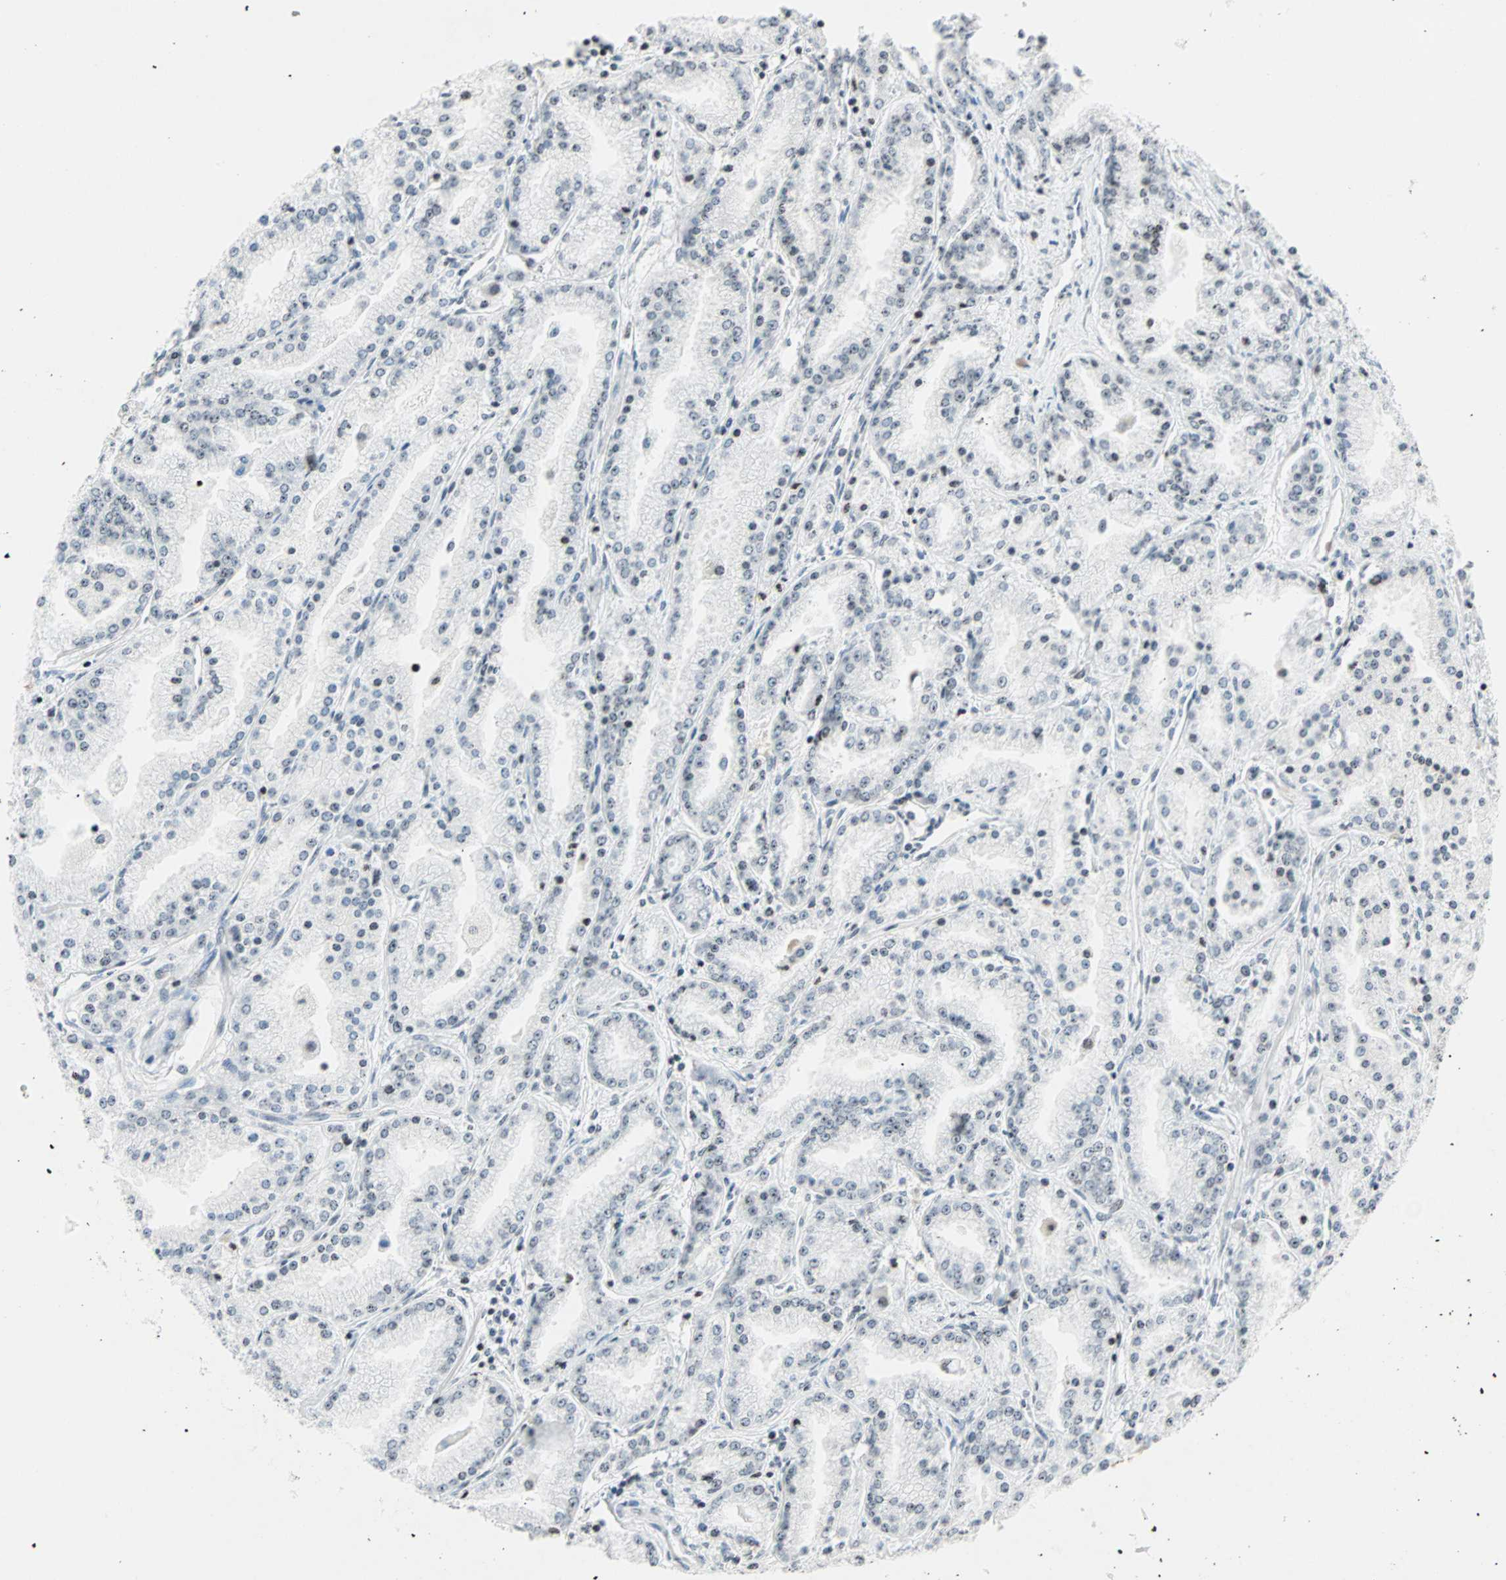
{"staining": {"intensity": "weak", "quantity": "<25%", "location": "nuclear"}, "tissue": "prostate cancer", "cell_type": "Tumor cells", "image_type": "cancer", "snomed": [{"axis": "morphology", "description": "Adenocarcinoma, High grade"}, {"axis": "topography", "description": "Prostate"}], "caption": "The IHC micrograph has no significant positivity in tumor cells of prostate cancer (high-grade adenocarcinoma) tissue.", "gene": "CENPA", "patient": {"sex": "male", "age": 61}}